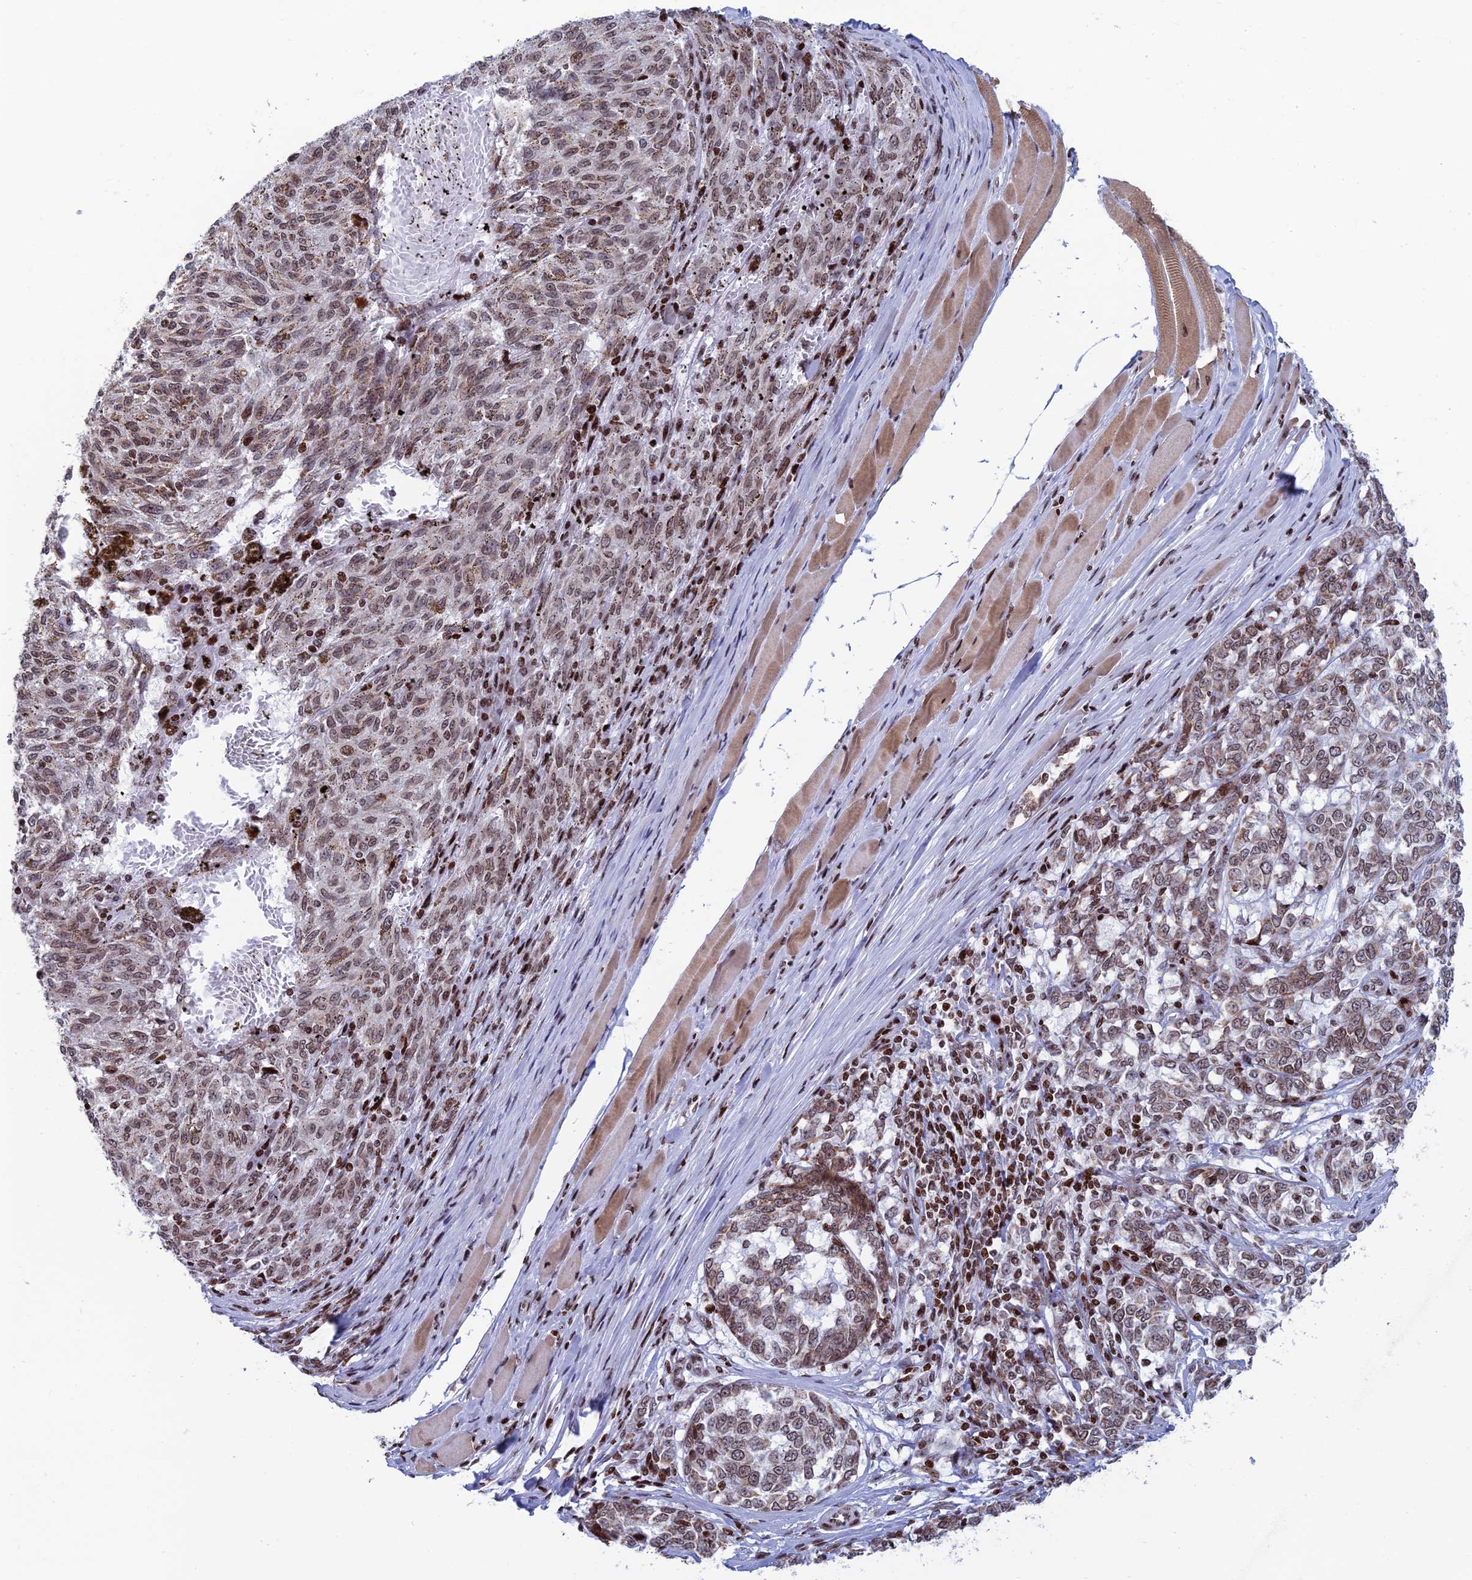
{"staining": {"intensity": "moderate", "quantity": ">75%", "location": "cytoplasmic/membranous,nuclear"}, "tissue": "melanoma", "cell_type": "Tumor cells", "image_type": "cancer", "snomed": [{"axis": "morphology", "description": "Malignant melanoma, NOS"}, {"axis": "topography", "description": "Skin"}], "caption": "Protein expression analysis of malignant melanoma displays moderate cytoplasmic/membranous and nuclear expression in approximately >75% of tumor cells. The staining is performed using DAB brown chromogen to label protein expression. The nuclei are counter-stained blue using hematoxylin.", "gene": "AFF3", "patient": {"sex": "female", "age": 72}}